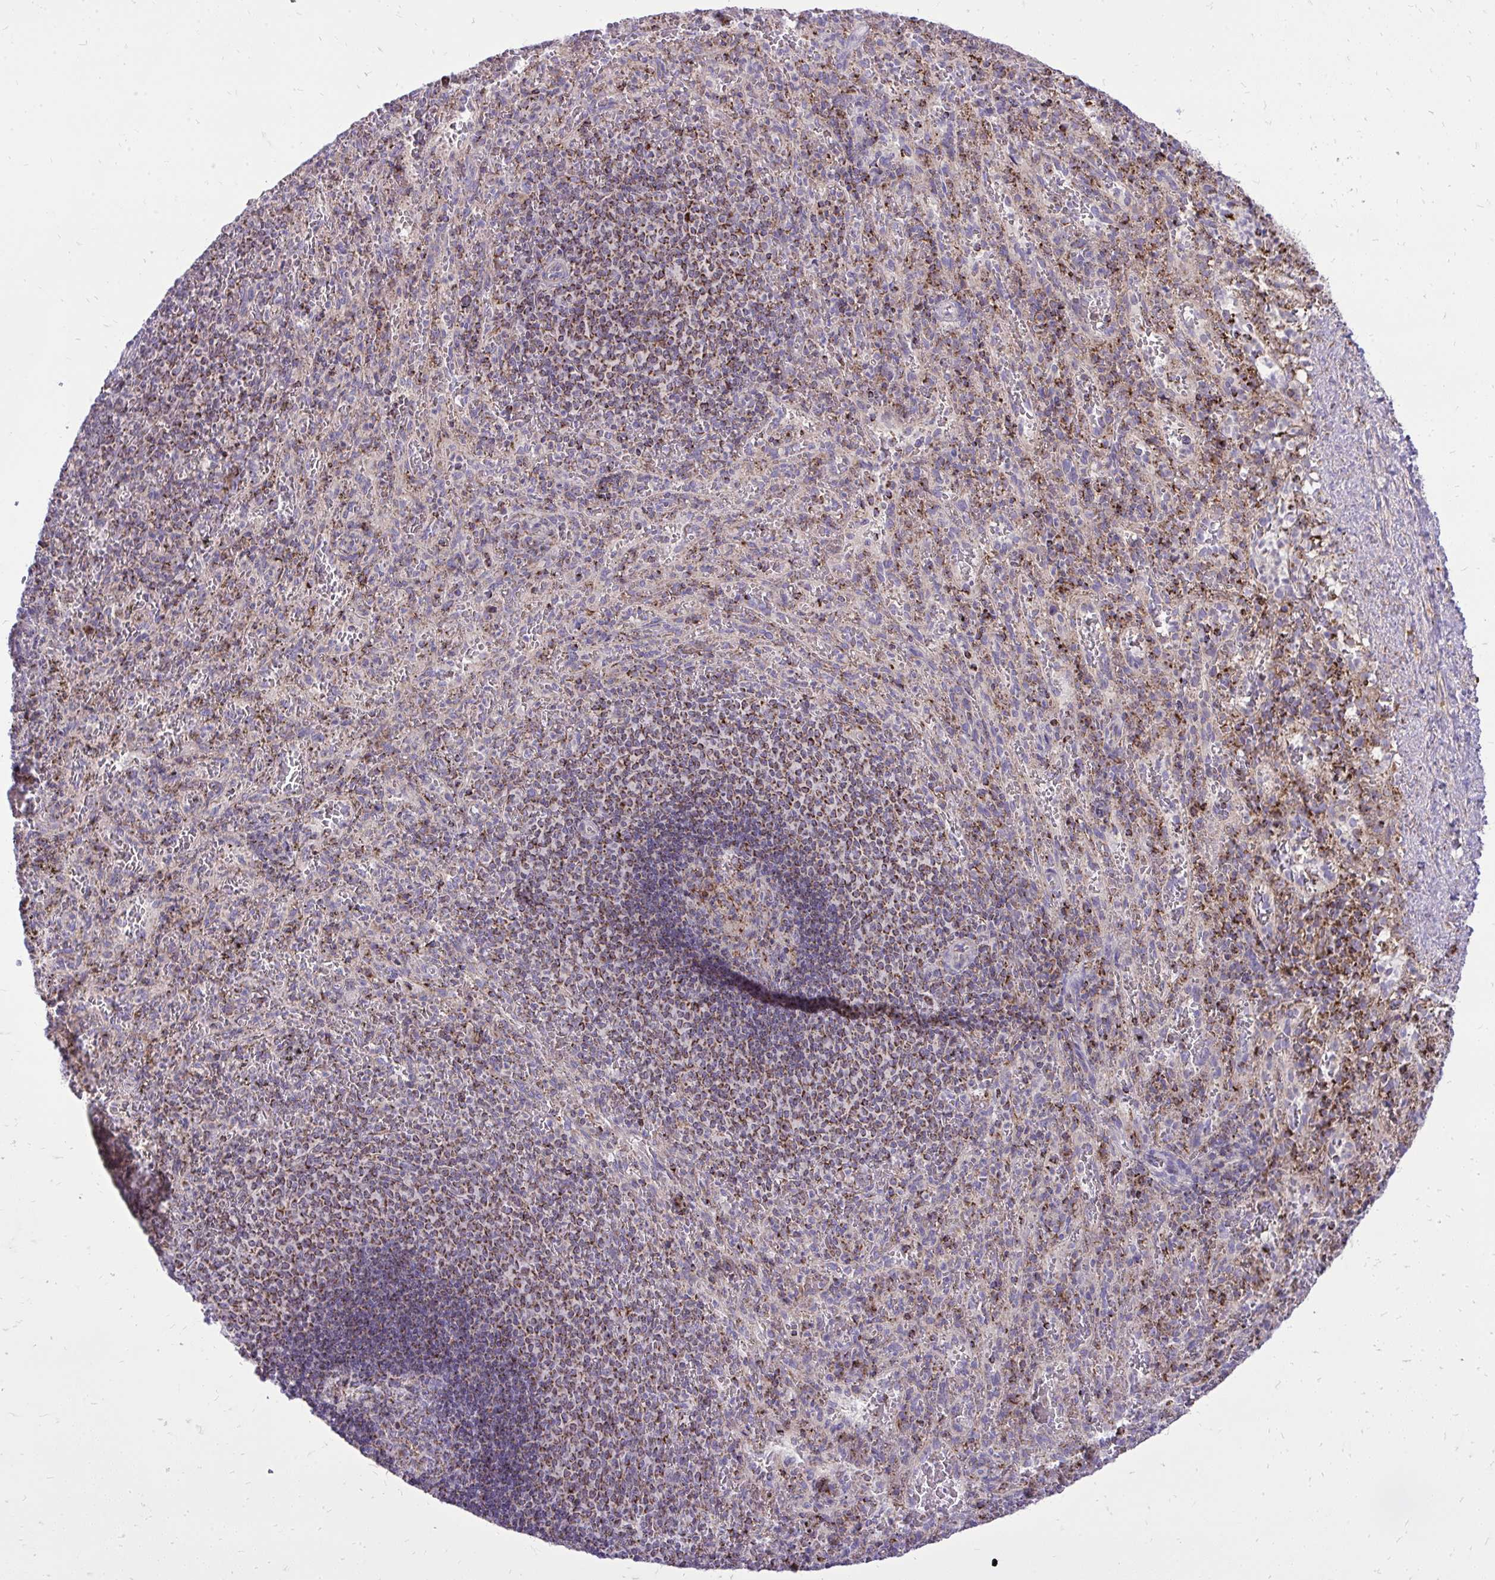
{"staining": {"intensity": "moderate", "quantity": "25%-75%", "location": "cytoplasmic/membranous"}, "tissue": "spleen", "cell_type": "Cells in red pulp", "image_type": "normal", "snomed": [{"axis": "morphology", "description": "Normal tissue, NOS"}, {"axis": "topography", "description": "Spleen"}], "caption": "Immunohistochemistry (DAB (3,3'-diaminobenzidine)) staining of unremarkable human spleen reveals moderate cytoplasmic/membranous protein staining in approximately 25%-75% of cells in red pulp.", "gene": "SPTBN2", "patient": {"sex": "male", "age": 57}}